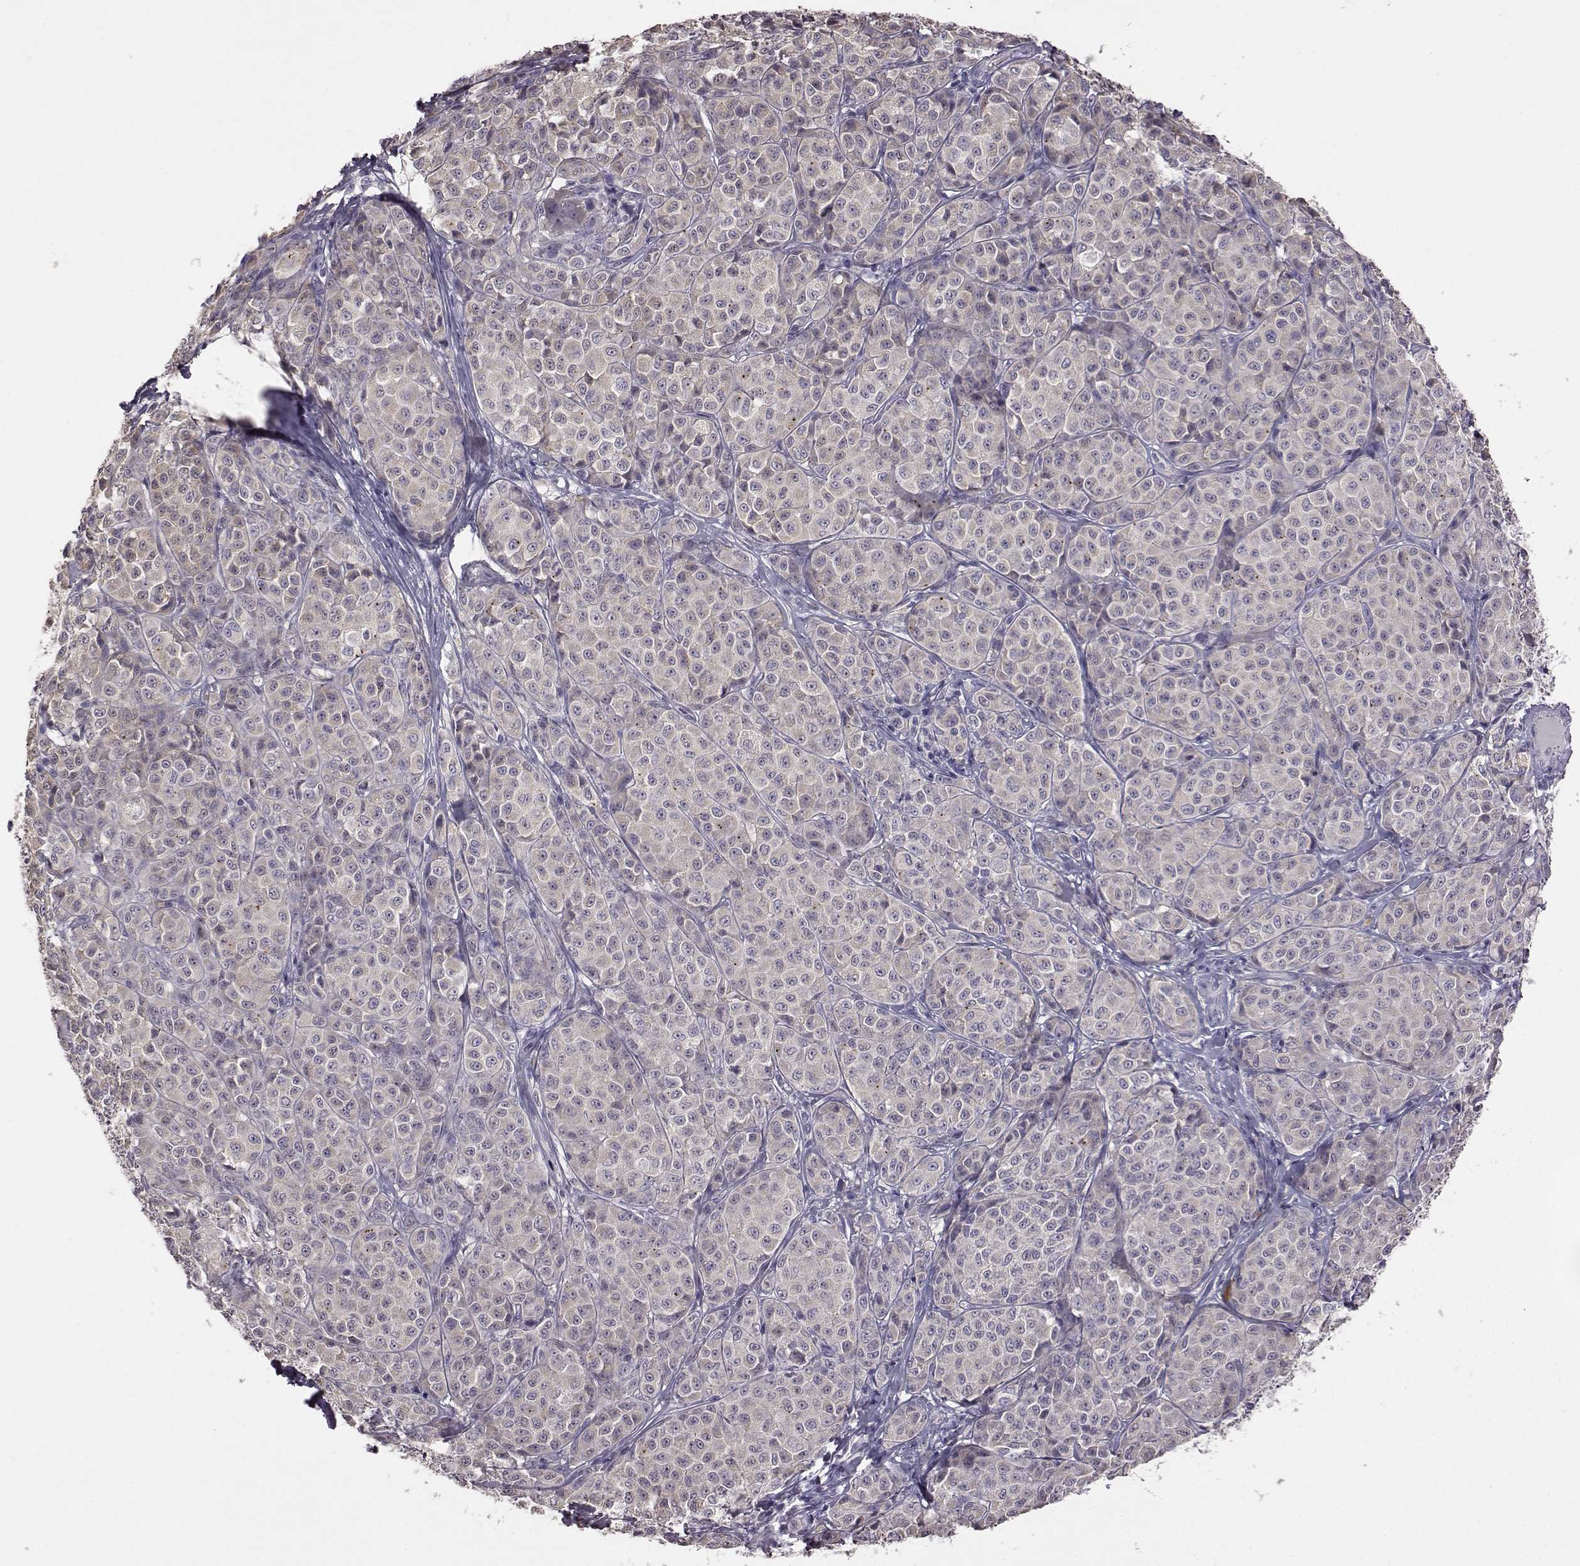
{"staining": {"intensity": "negative", "quantity": "none", "location": "none"}, "tissue": "melanoma", "cell_type": "Tumor cells", "image_type": "cancer", "snomed": [{"axis": "morphology", "description": "Malignant melanoma, NOS"}, {"axis": "topography", "description": "Skin"}], "caption": "This is an IHC photomicrograph of human malignant melanoma. There is no expression in tumor cells.", "gene": "ADGRG2", "patient": {"sex": "male", "age": 89}}